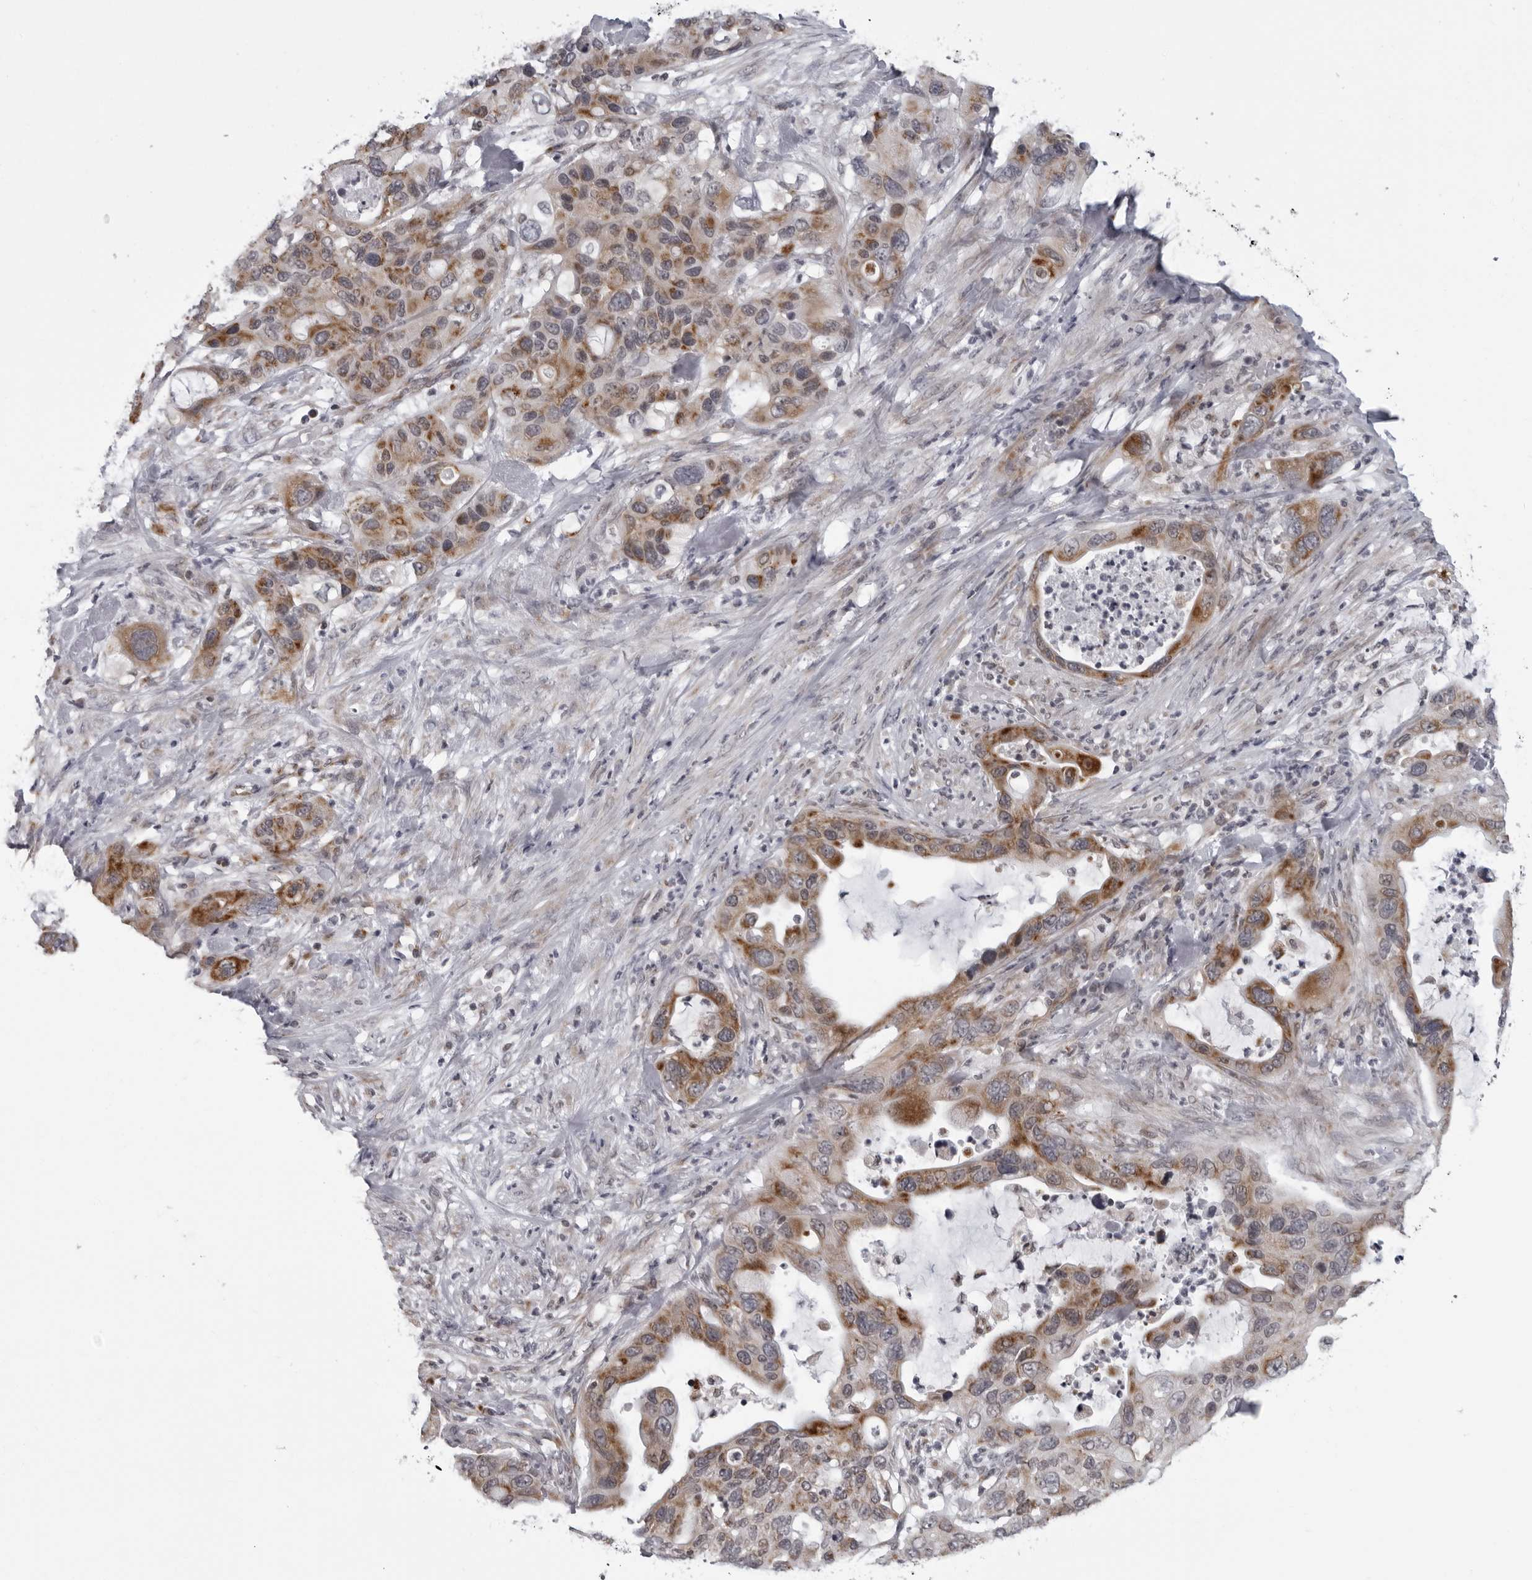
{"staining": {"intensity": "moderate", "quantity": ">75%", "location": "cytoplasmic/membranous"}, "tissue": "pancreatic cancer", "cell_type": "Tumor cells", "image_type": "cancer", "snomed": [{"axis": "morphology", "description": "Adenocarcinoma, NOS"}, {"axis": "topography", "description": "Pancreas"}], "caption": "Immunohistochemistry (IHC) (DAB (3,3'-diaminobenzidine)) staining of human pancreatic cancer exhibits moderate cytoplasmic/membranous protein positivity in approximately >75% of tumor cells. Nuclei are stained in blue.", "gene": "RTCA", "patient": {"sex": "female", "age": 71}}